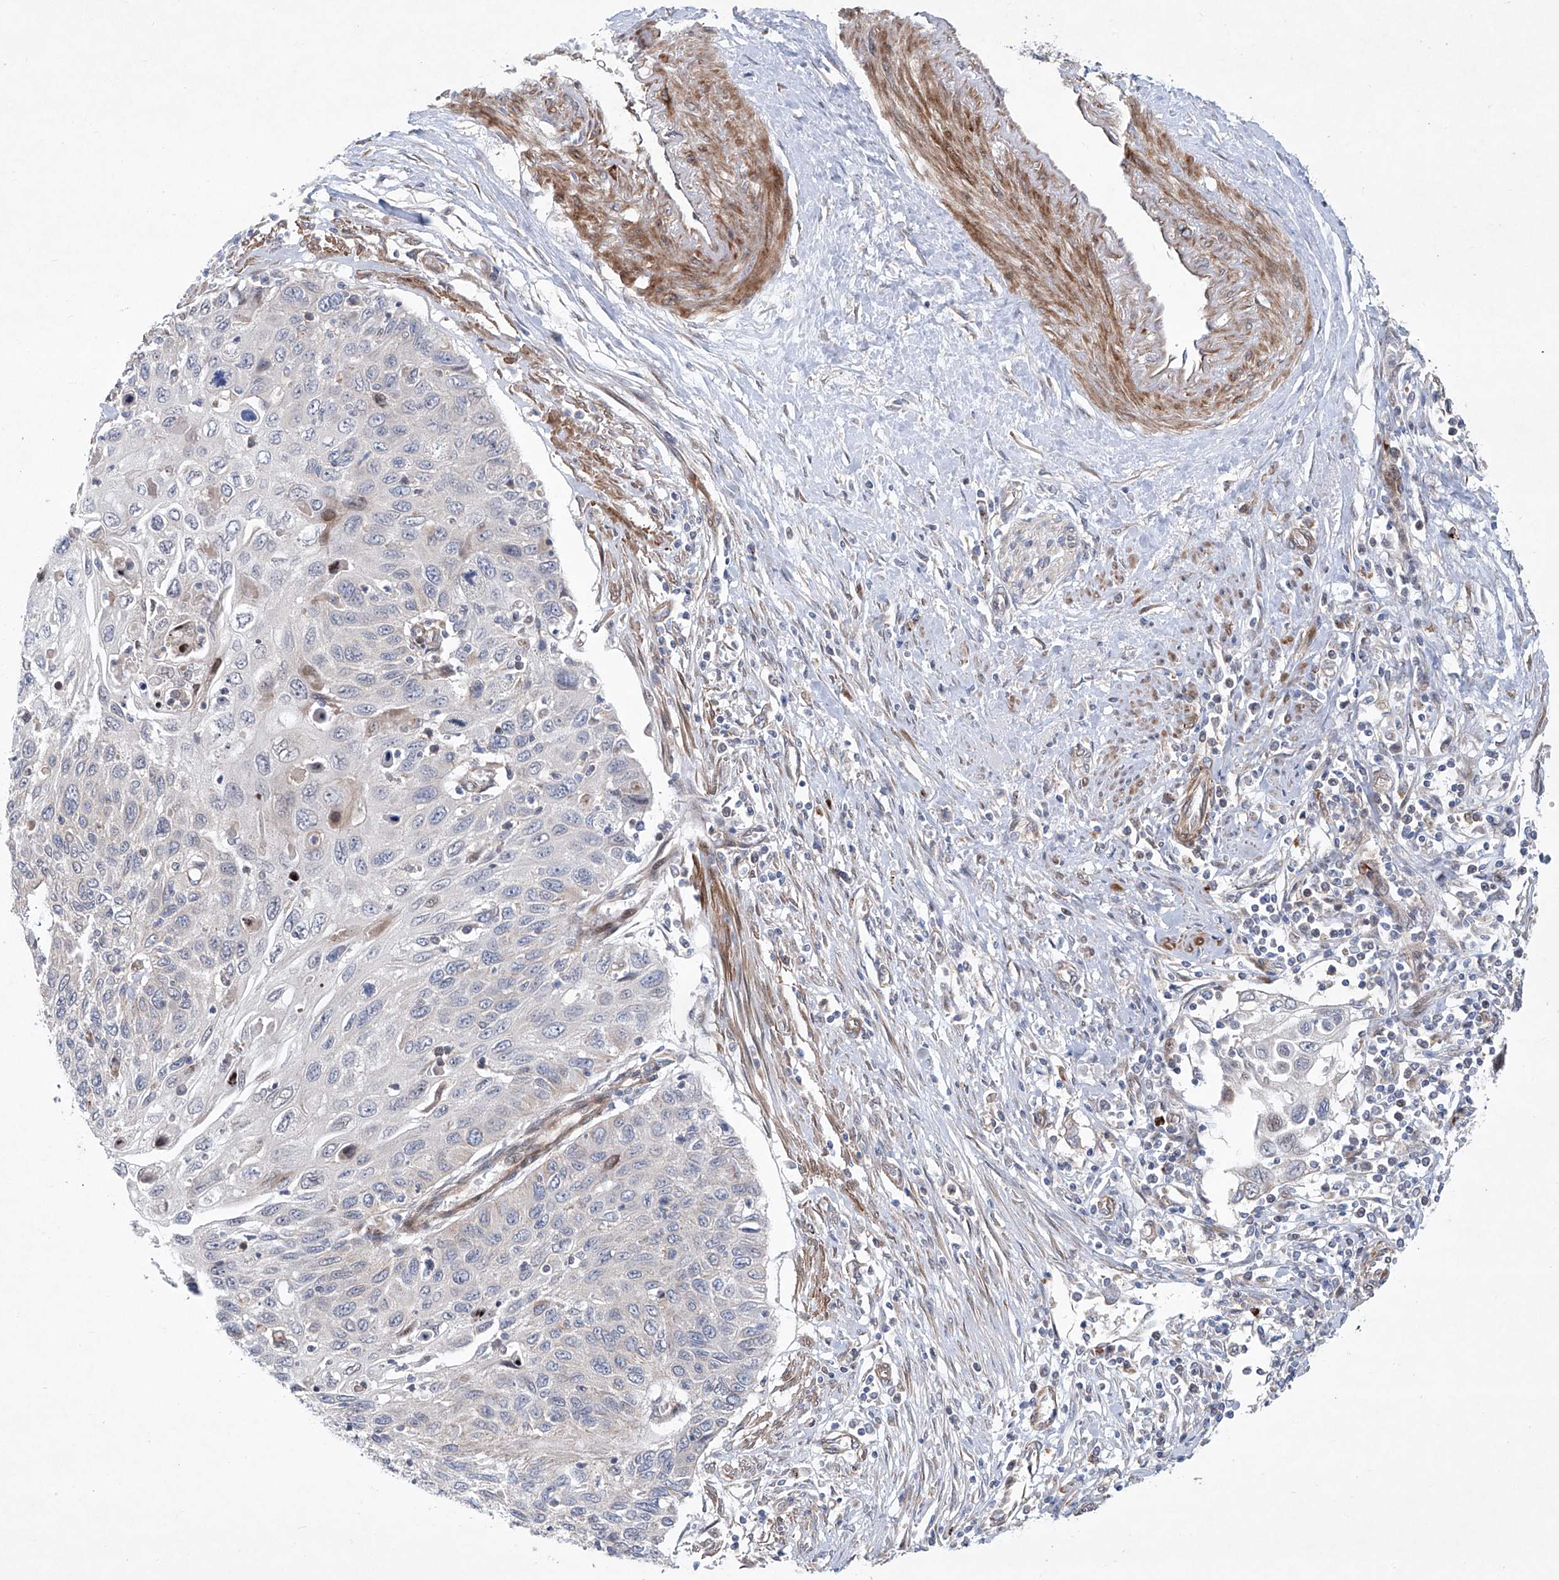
{"staining": {"intensity": "negative", "quantity": "none", "location": "none"}, "tissue": "cervical cancer", "cell_type": "Tumor cells", "image_type": "cancer", "snomed": [{"axis": "morphology", "description": "Squamous cell carcinoma, NOS"}, {"axis": "topography", "description": "Cervix"}], "caption": "Micrograph shows no protein positivity in tumor cells of cervical squamous cell carcinoma tissue.", "gene": "KLC4", "patient": {"sex": "female", "age": 70}}